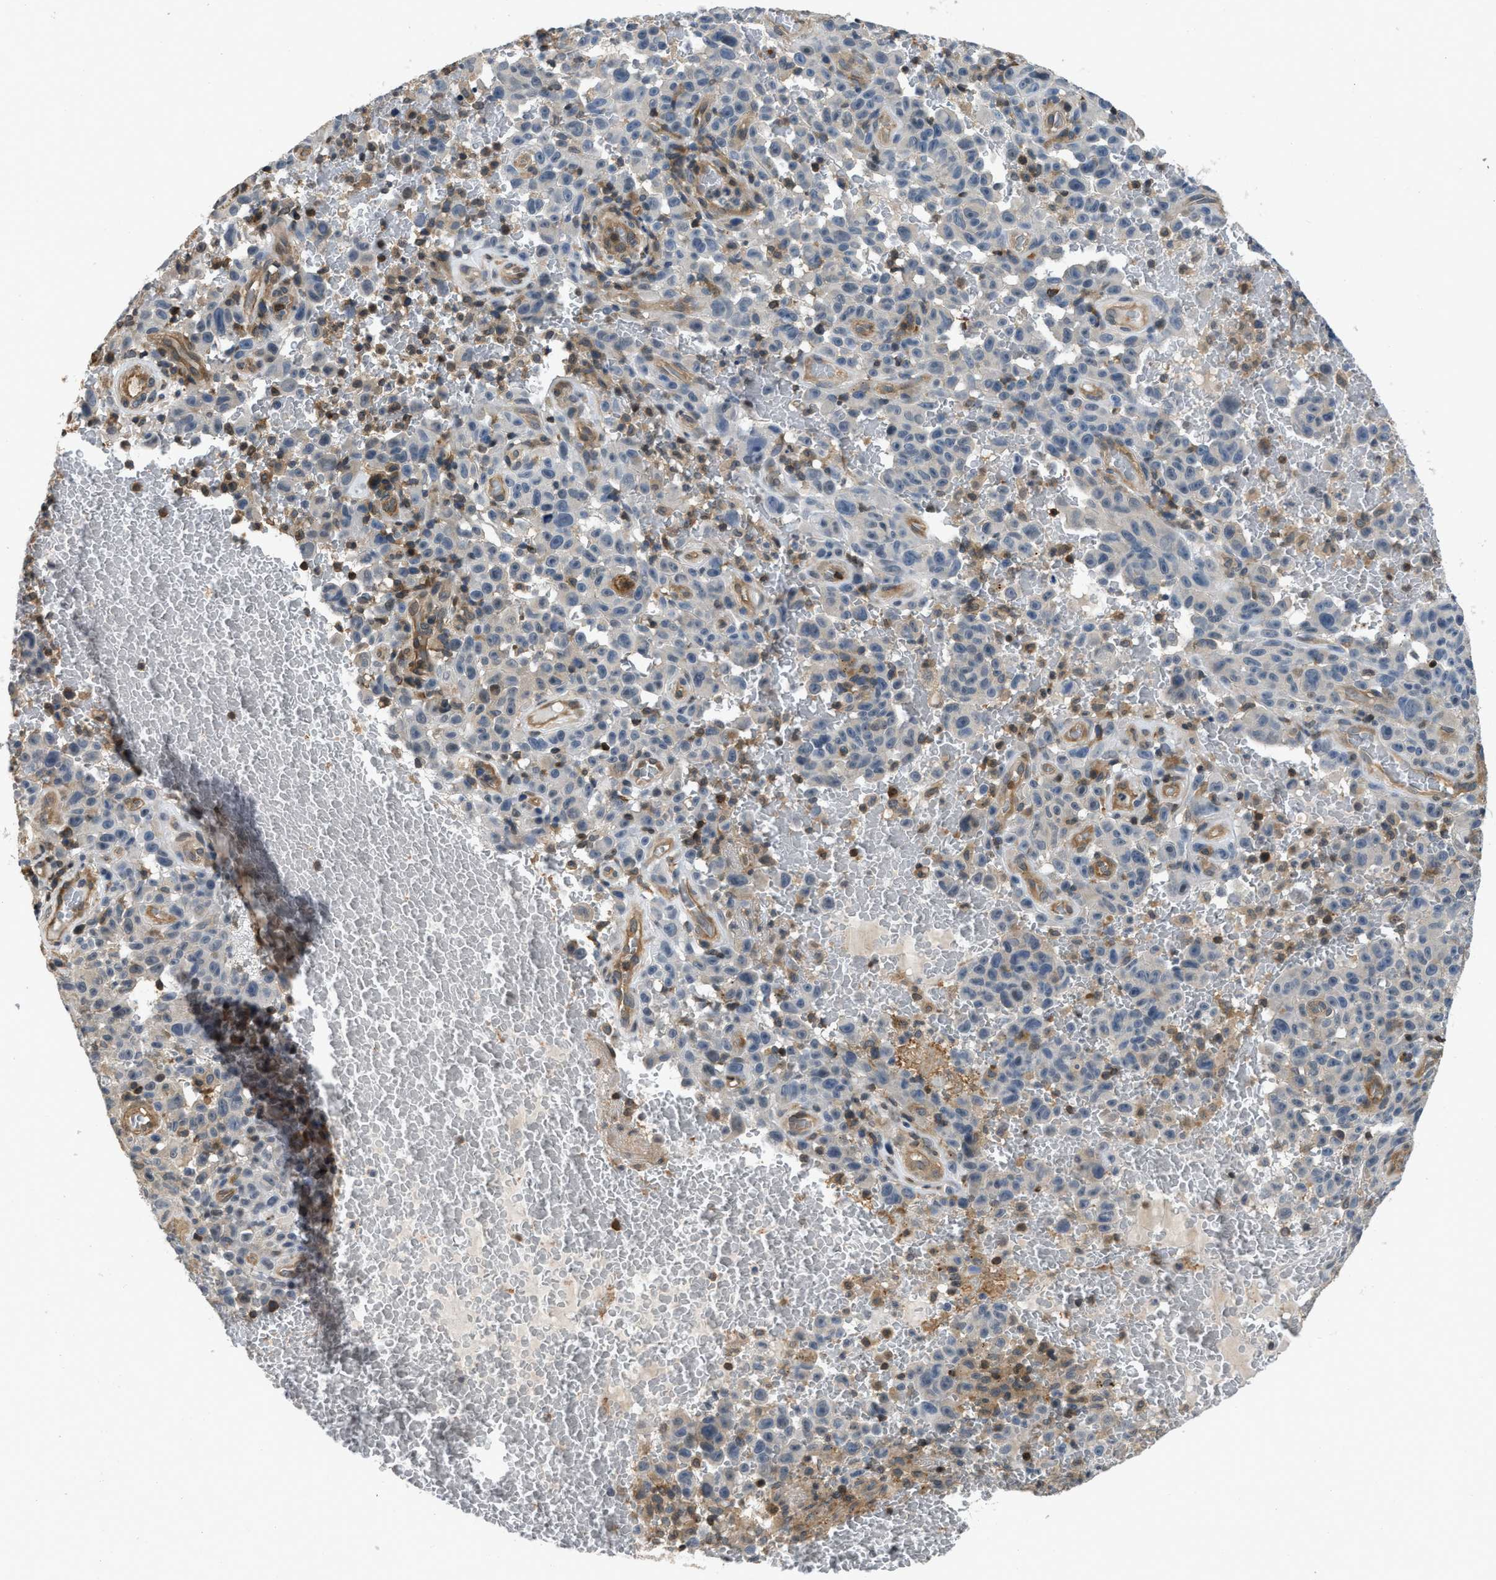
{"staining": {"intensity": "weak", "quantity": "<25%", "location": "cytoplasmic/membranous"}, "tissue": "melanoma", "cell_type": "Tumor cells", "image_type": "cancer", "snomed": [{"axis": "morphology", "description": "Malignant melanoma, NOS"}, {"axis": "topography", "description": "Skin"}], "caption": "There is no significant expression in tumor cells of malignant melanoma. (DAB (3,3'-diaminobenzidine) immunohistochemistry, high magnification).", "gene": "TES", "patient": {"sex": "female", "age": 82}}